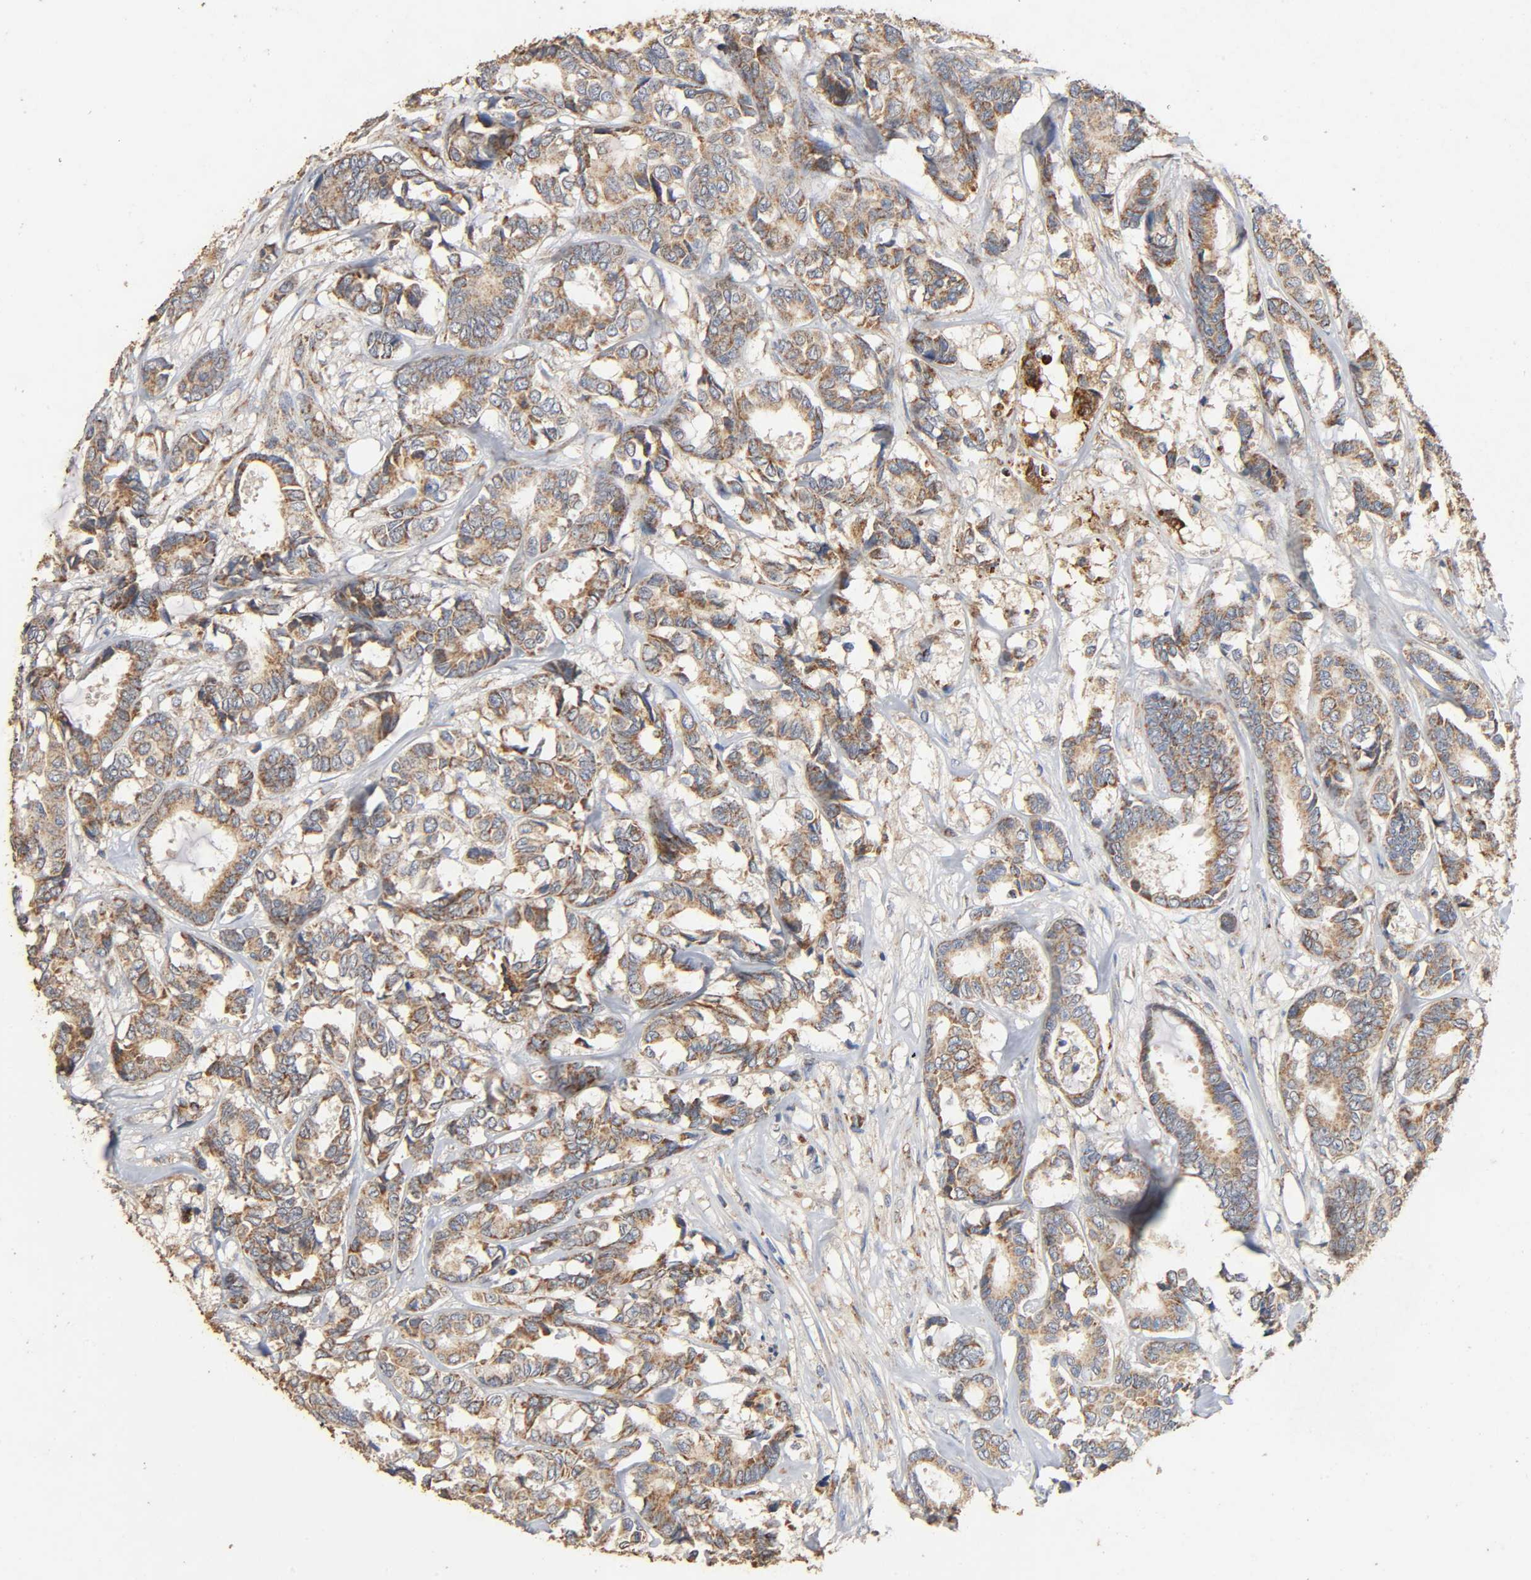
{"staining": {"intensity": "moderate", "quantity": ">75%", "location": "cytoplasmic/membranous"}, "tissue": "breast cancer", "cell_type": "Tumor cells", "image_type": "cancer", "snomed": [{"axis": "morphology", "description": "Duct carcinoma"}, {"axis": "topography", "description": "Breast"}], "caption": "Immunohistochemical staining of breast infiltrating ductal carcinoma reveals medium levels of moderate cytoplasmic/membranous positivity in about >75% of tumor cells.", "gene": "NDUFS3", "patient": {"sex": "female", "age": 87}}